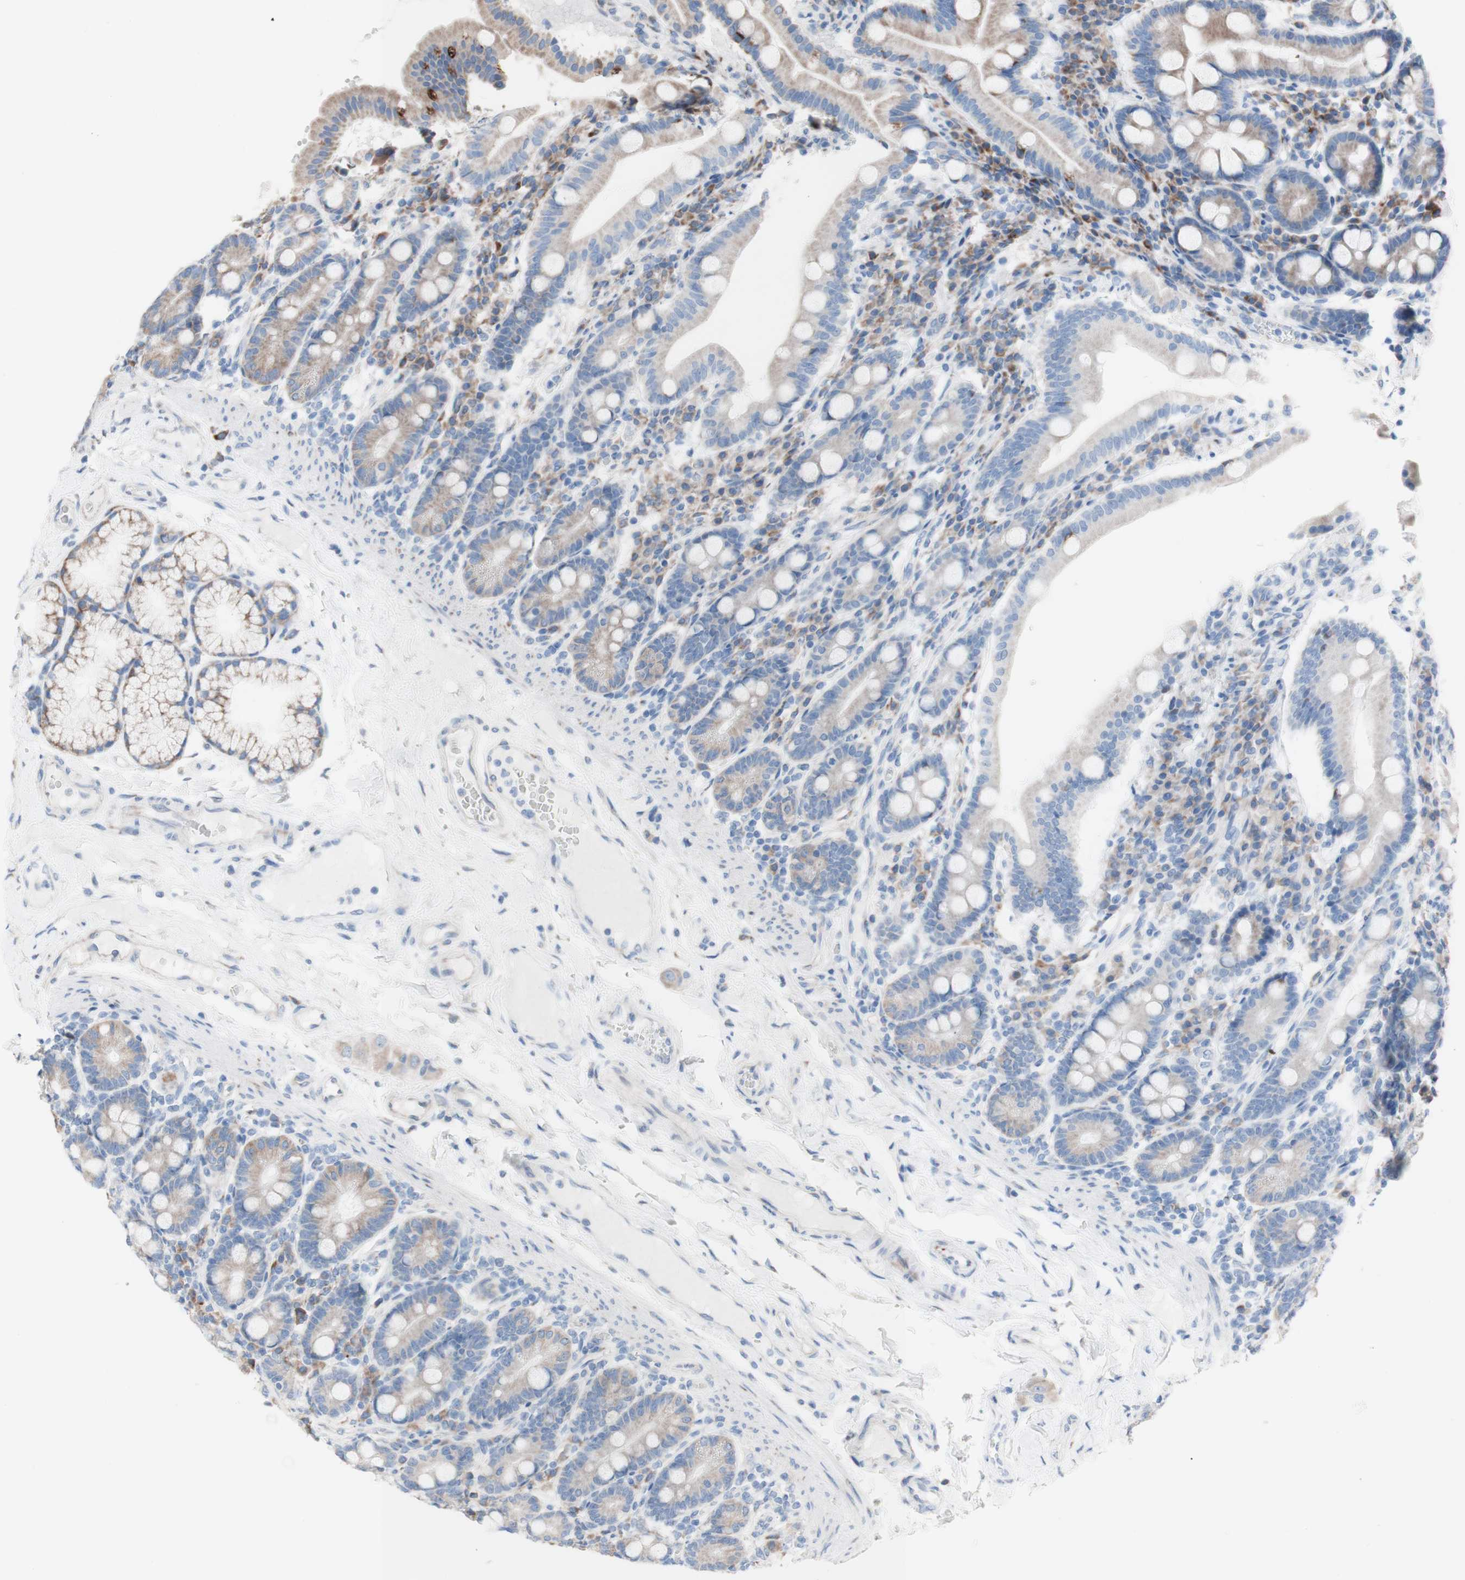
{"staining": {"intensity": "moderate", "quantity": ">75%", "location": "cytoplasmic/membranous"}, "tissue": "duodenum", "cell_type": "Glandular cells", "image_type": "normal", "snomed": [{"axis": "morphology", "description": "Normal tissue, NOS"}, {"axis": "topography", "description": "Duodenum"}], "caption": "IHC photomicrograph of benign duodenum: duodenum stained using IHC shows medium levels of moderate protein expression localized specifically in the cytoplasmic/membranous of glandular cells, appearing as a cytoplasmic/membranous brown color.", "gene": "AGPAT5", "patient": {"sex": "male", "age": 50}}